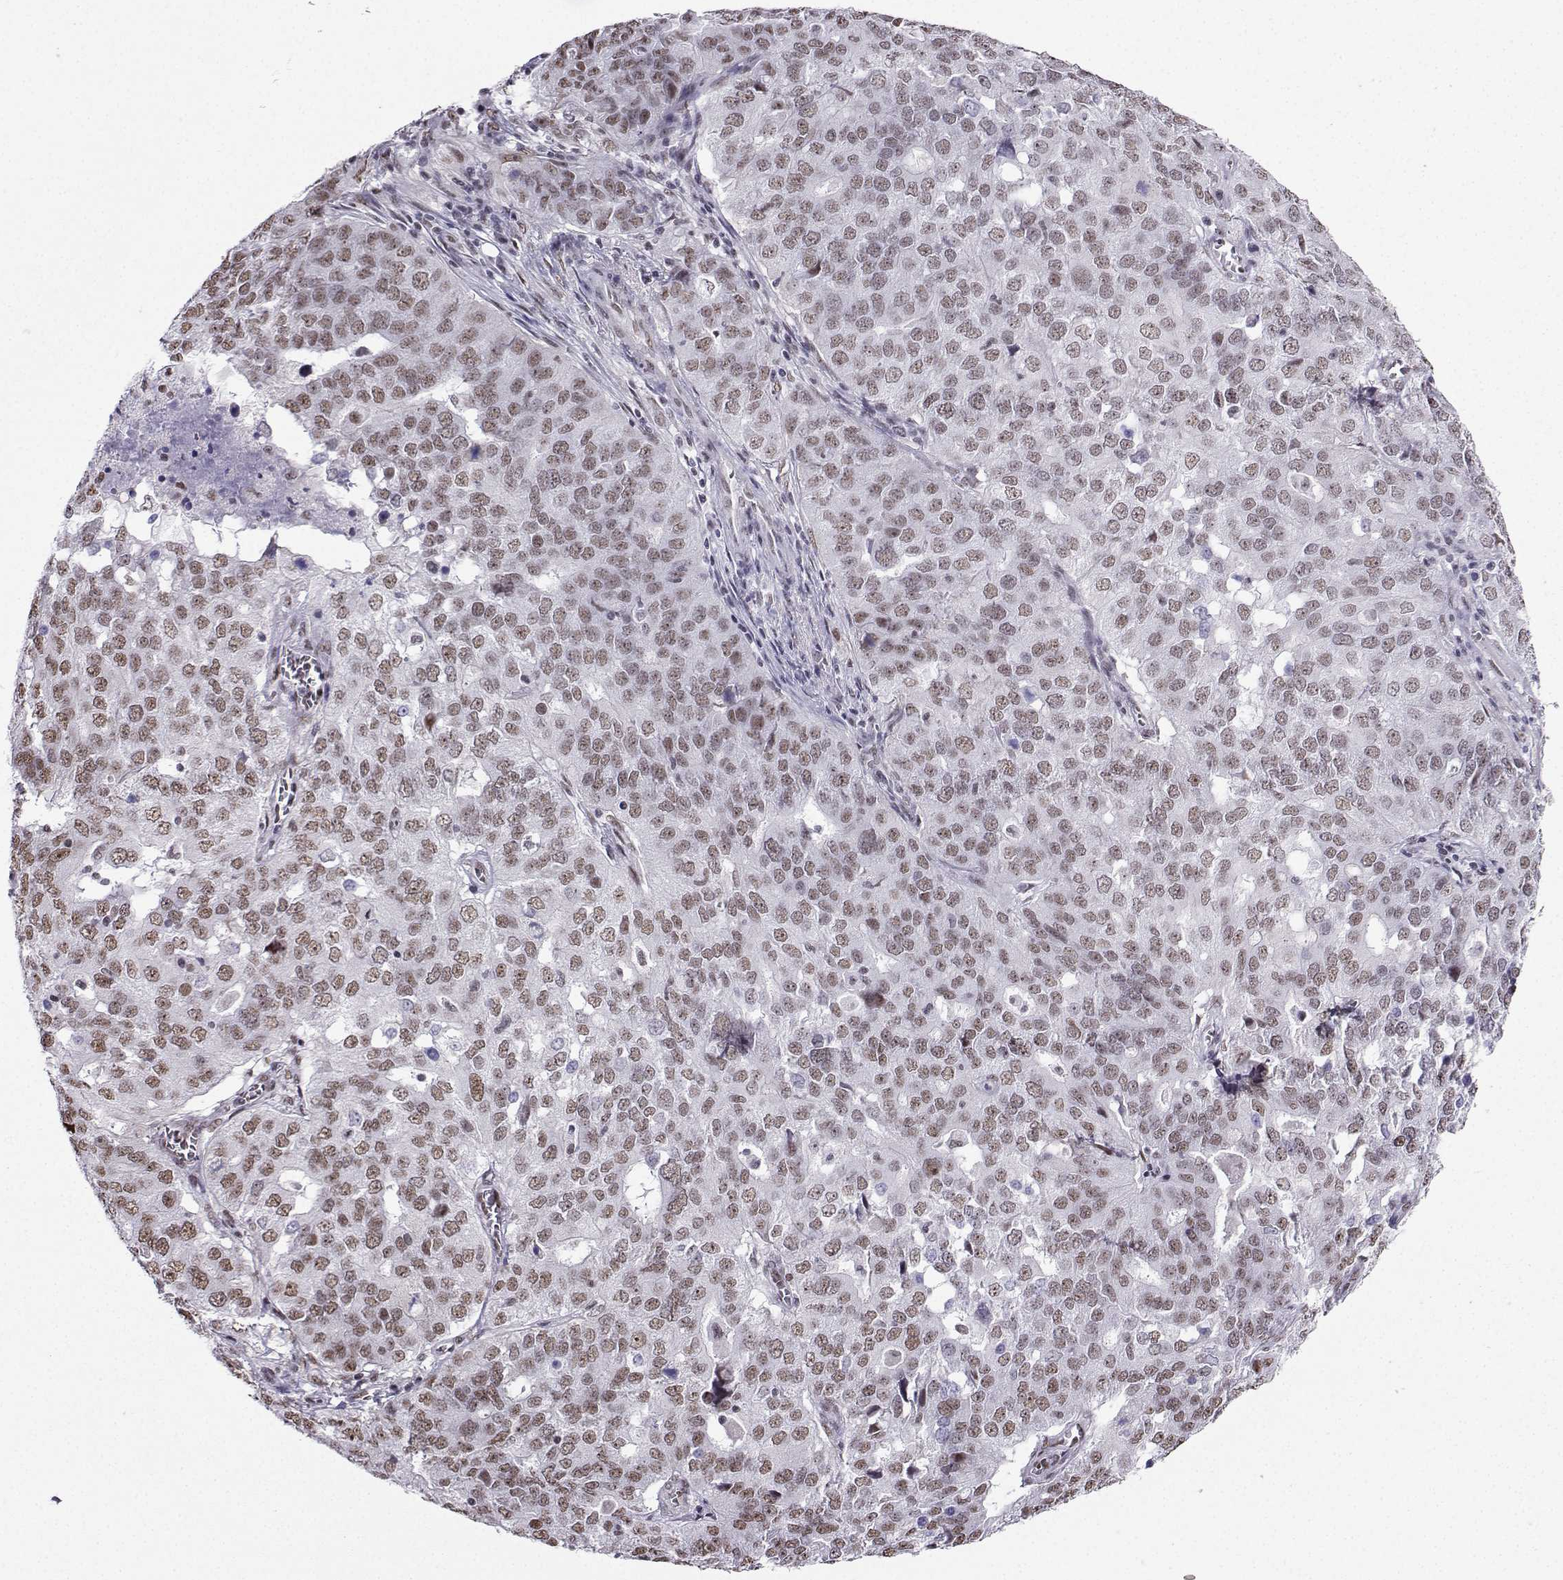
{"staining": {"intensity": "weak", "quantity": ">75%", "location": "nuclear"}, "tissue": "ovarian cancer", "cell_type": "Tumor cells", "image_type": "cancer", "snomed": [{"axis": "morphology", "description": "Carcinoma, endometroid"}, {"axis": "topography", "description": "Soft tissue"}, {"axis": "topography", "description": "Ovary"}], "caption": "Immunohistochemical staining of human endometroid carcinoma (ovarian) displays low levels of weak nuclear positivity in about >75% of tumor cells.", "gene": "CCNK", "patient": {"sex": "female", "age": 52}}